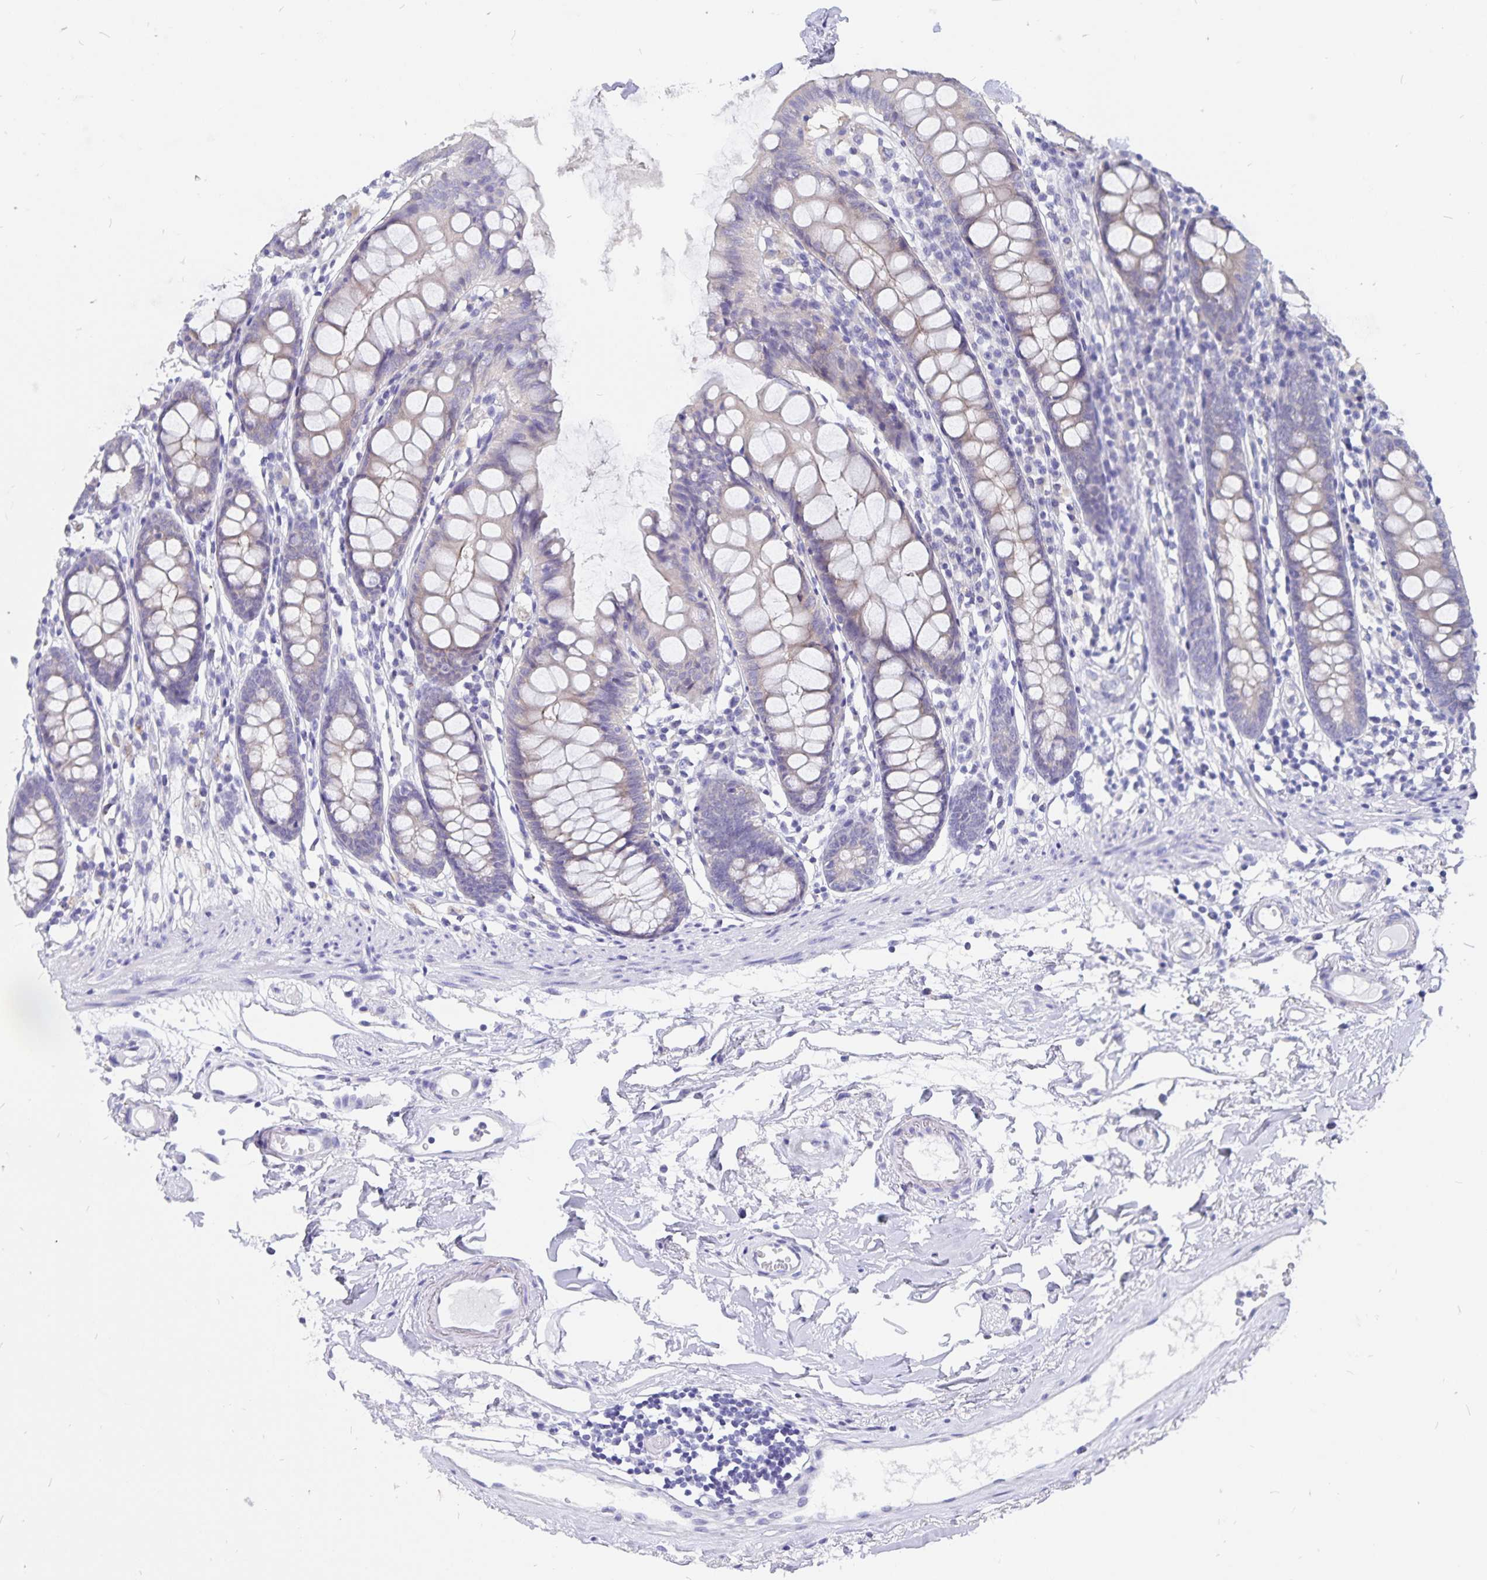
{"staining": {"intensity": "negative", "quantity": "none", "location": "none"}, "tissue": "colon", "cell_type": "Endothelial cells", "image_type": "normal", "snomed": [{"axis": "morphology", "description": "Normal tissue, NOS"}, {"axis": "topography", "description": "Colon"}], "caption": "This is an IHC photomicrograph of normal human colon. There is no expression in endothelial cells.", "gene": "SNTN", "patient": {"sex": "female", "age": 84}}